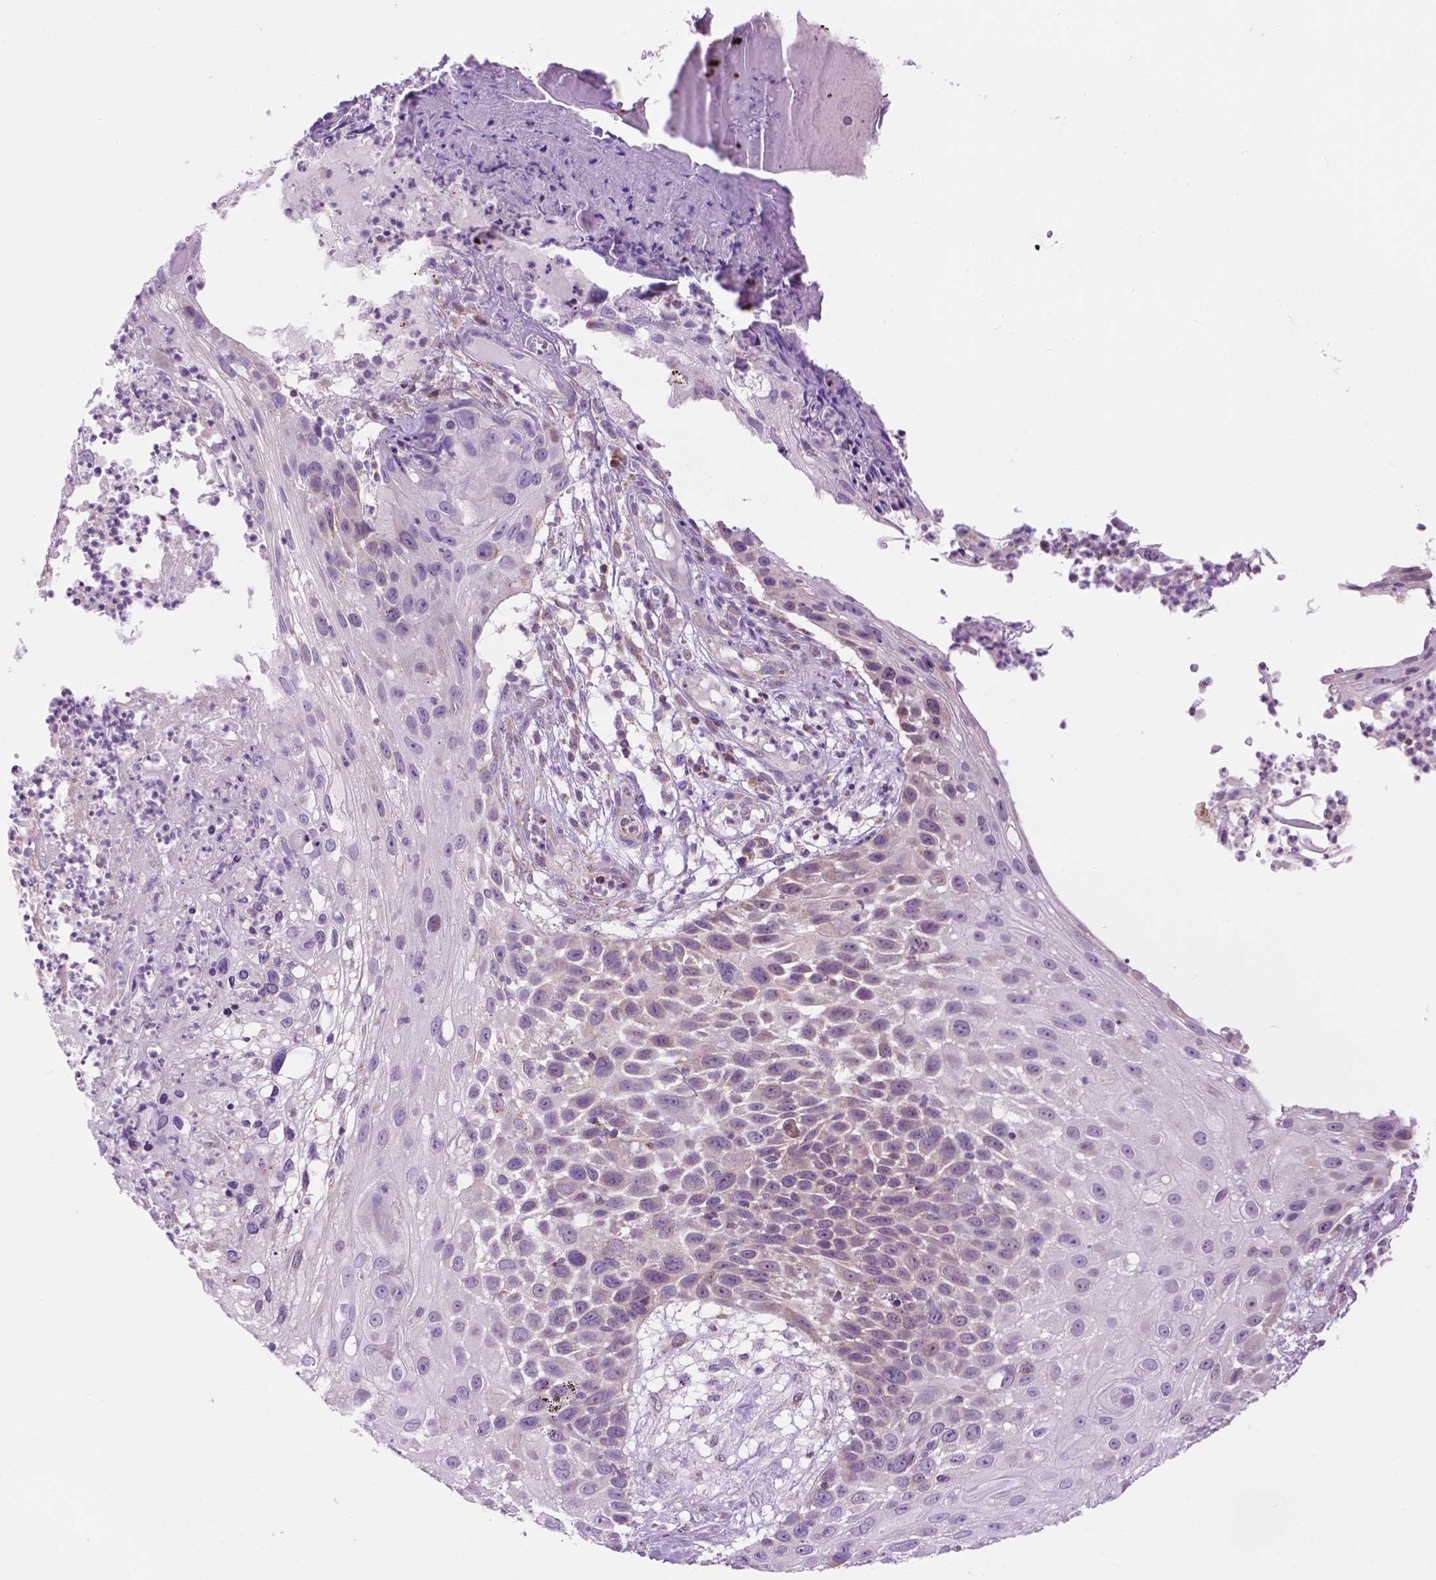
{"staining": {"intensity": "negative", "quantity": "none", "location": "none"}, "tissue": "skin cancer", "cell_type": "Tumor cells", "image_type": "cancer", "snomed": [{"axis": "morphology", "description": "Squamous cell carcinoma, NOS"}, {"axis": "topography", "description": "Skin"}], "caption": "High magnification brightfield microscopy of squamous cell carcinoma (skin) stained with DAB (3,3'-diaminobenzidine) (brown) and counterstained with hematoxylin (blue): tumor cells show no significant positivity. Nuclei are stained in blue.", "gene": "PYCR3", "patient": {"sex": "male", "age": 92}}